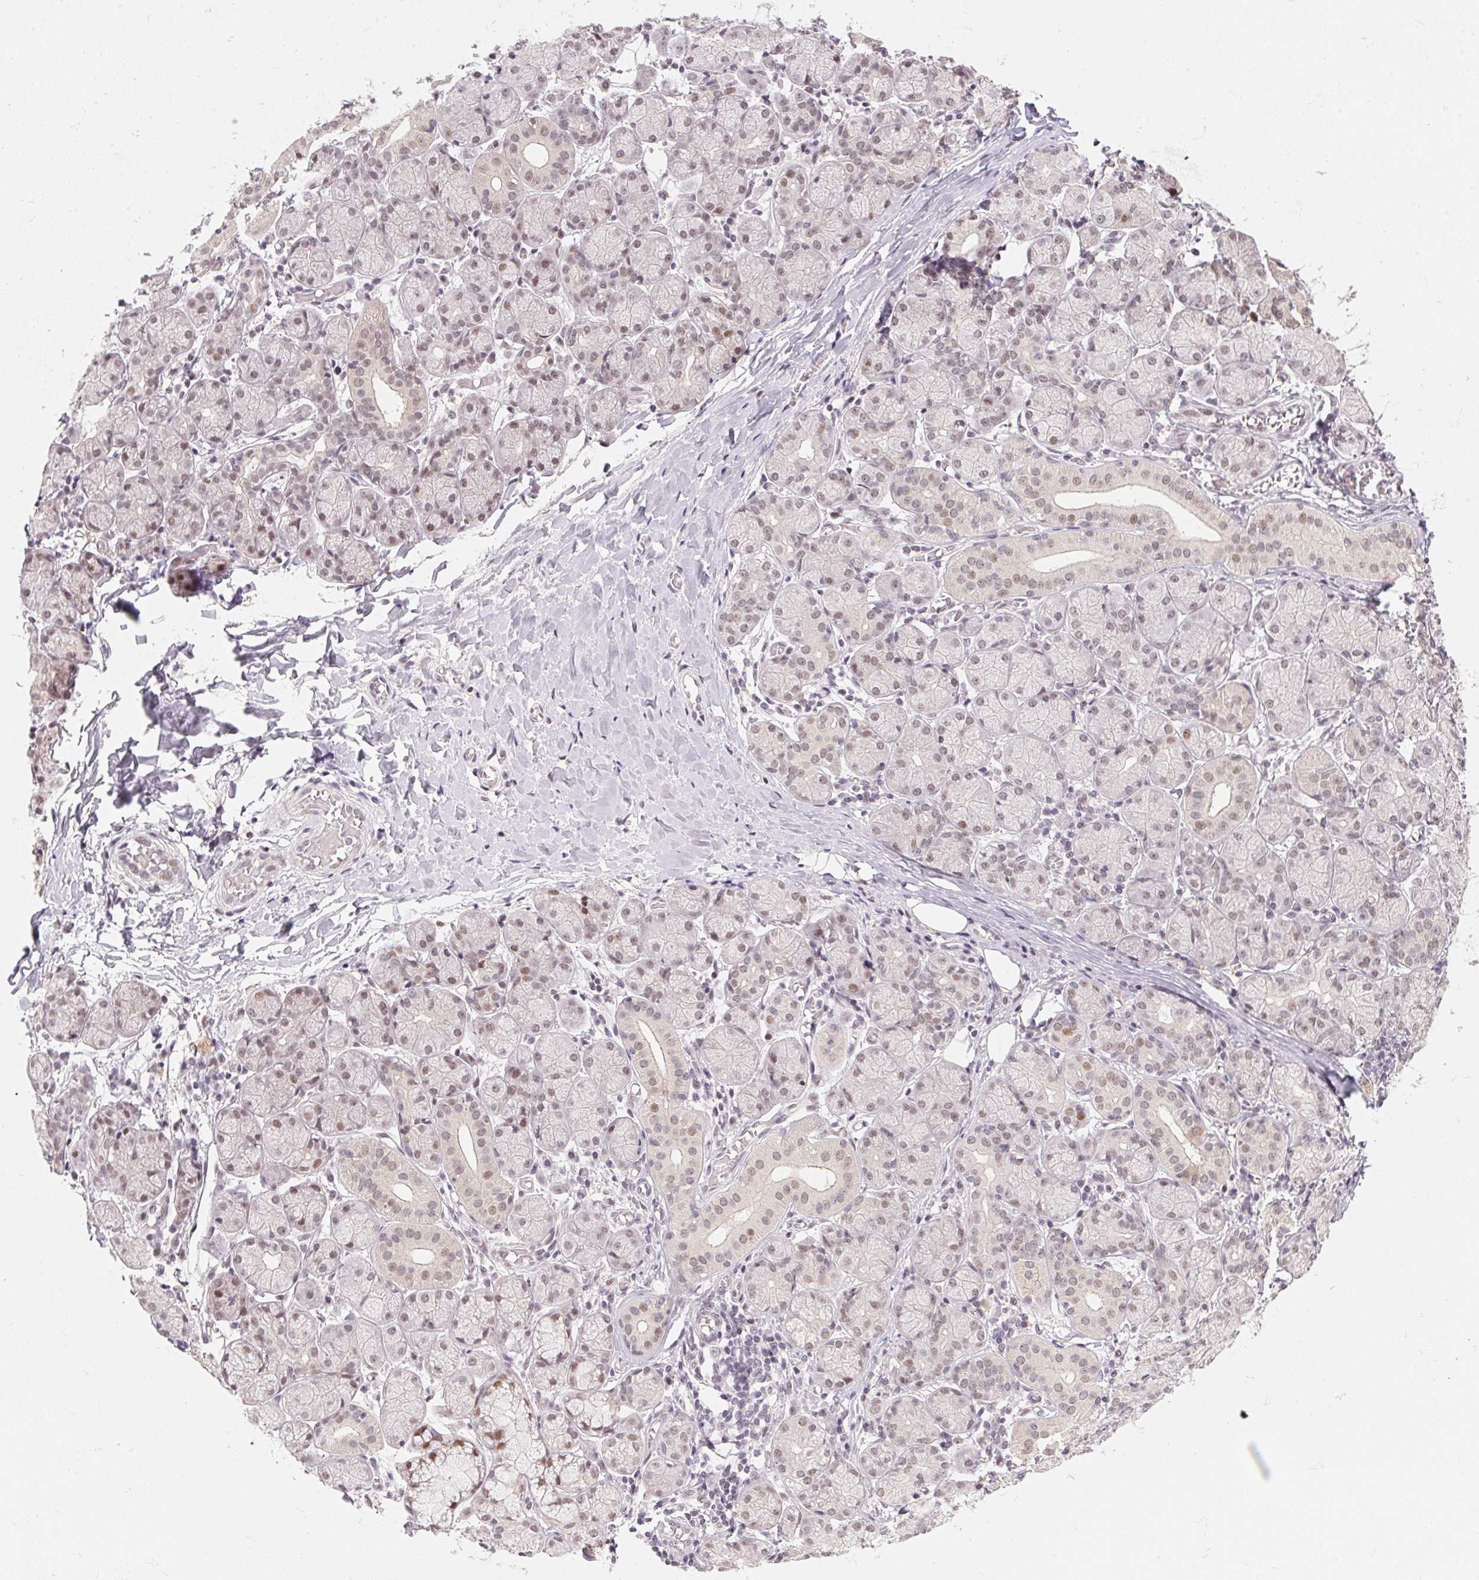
{"staining": {"intensity": "weak", "quantity": ">75%", "location": "nuclear"}, "tissue": "salivary gland", "cell_type": "Glandular cells", "image_type": "normal", "snomed": [{"axis": "morphology", "description": "Normal tissue, NOS"}, {"axis": "topography", "description": "Salivary gland"}, {"axis": "topography", "description": "Peripheral nerve tissue"}], "caption": "A high-resolution photomicrograph shows IHC staining of normal salivary gland, which exhibits weak nuclear staining in approximately >75% of glandular cells.", "gene": "KDM4D", "patient": {"sex": "female", "age": 24}}